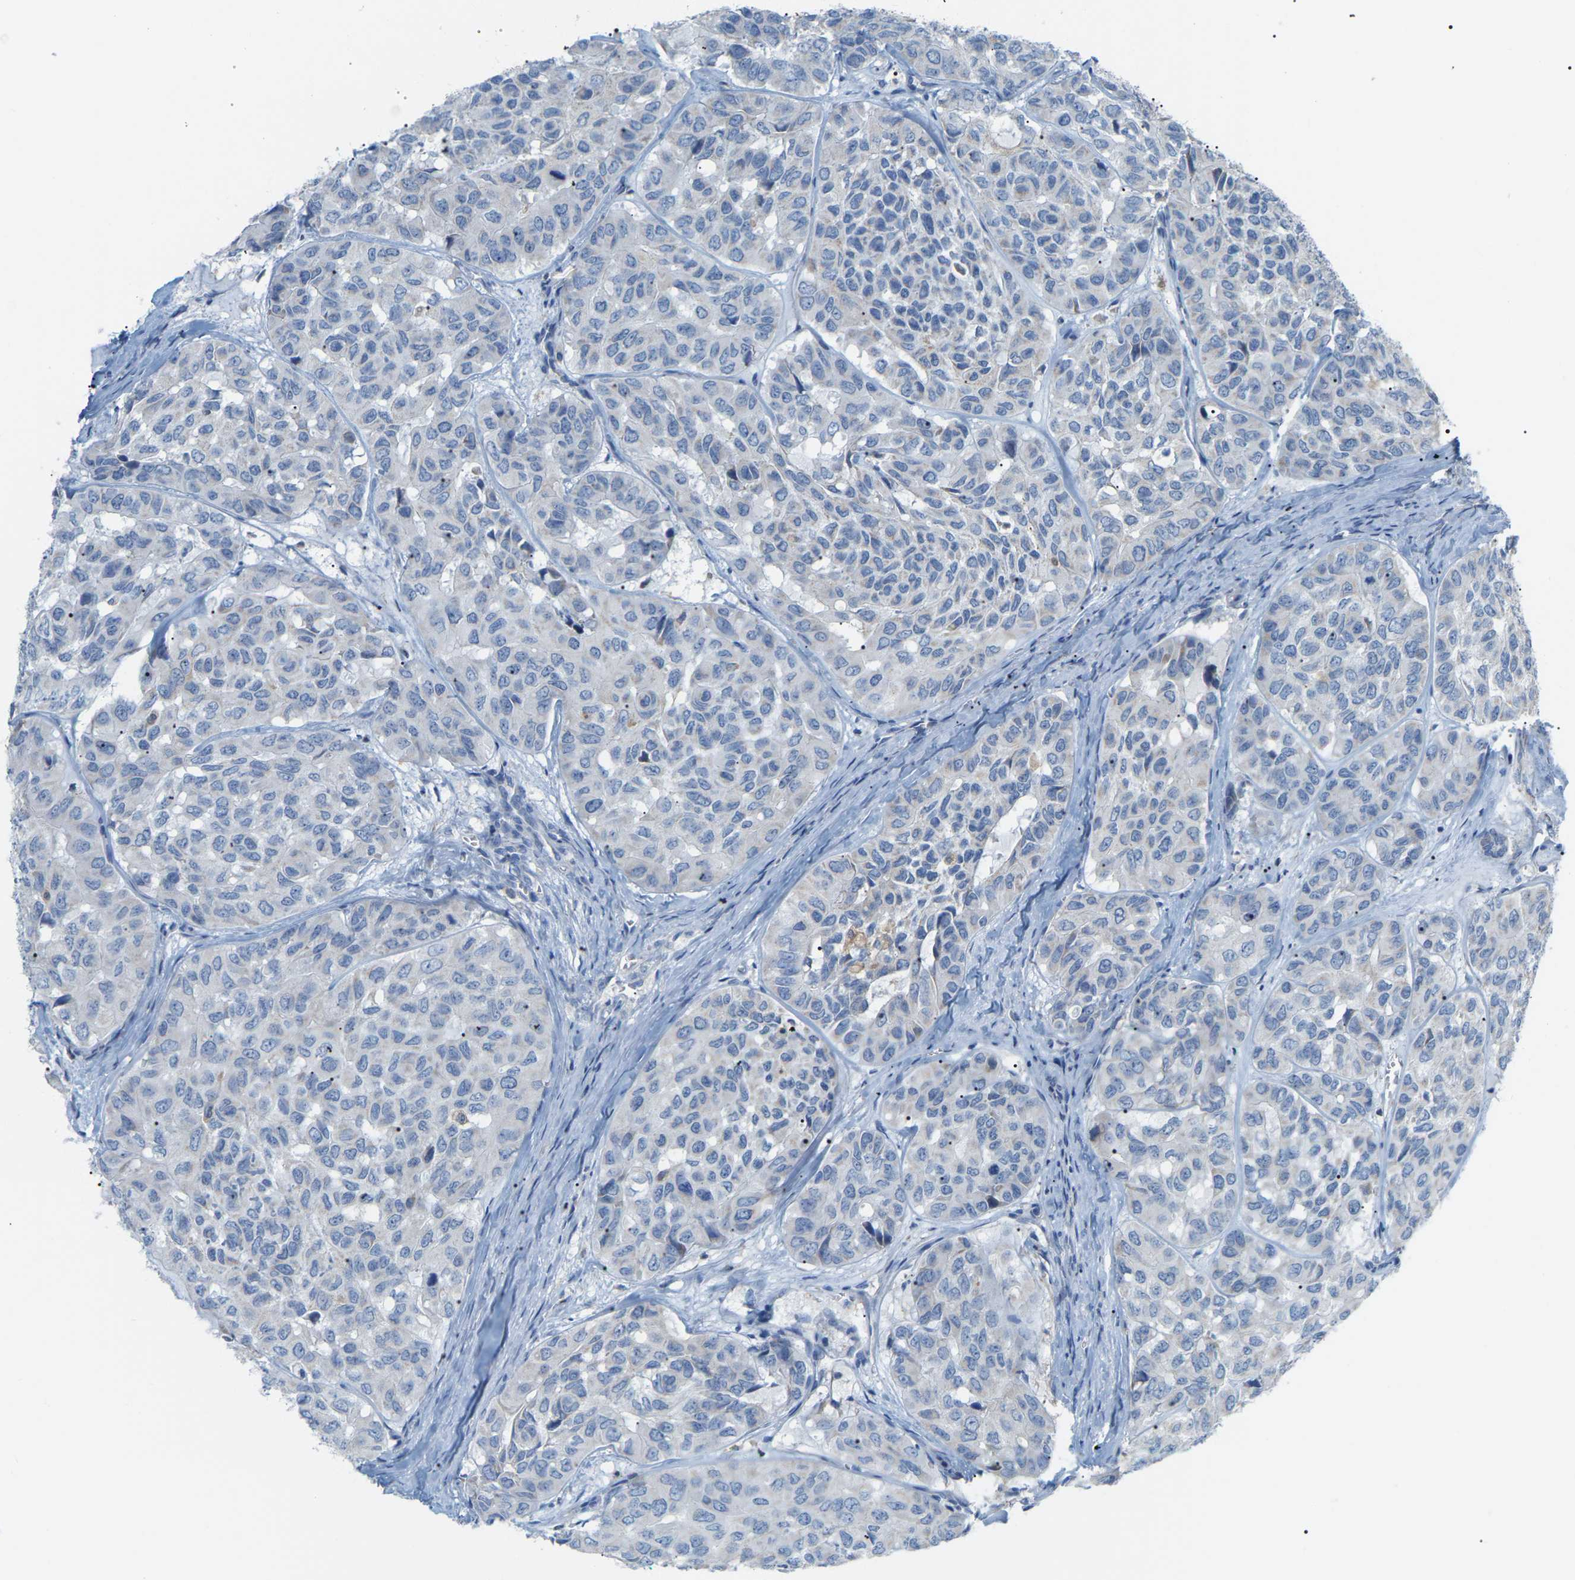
{"staining": {"intensity": "negative", "quantity": "none", "location": "none"}, "tissue": "head and neck cancer", "cell_type": "Tumor cells", "image_type": "cancer", "snomed": [{"axis": "morphology", "description": "Adenocarcinoma, NOS"}, {"axis": "topography", "description": "Salivary gland, NOS"}, {"axis": "topography", "description": "Head-Neck"}], "caption": "DAB immunohistochemical staining of human head and neck adenocarcinoma demonstrates no significant positivity in tumor cells.", "gene": "CROT", "patient": {"sex": "female", "age": 76}}